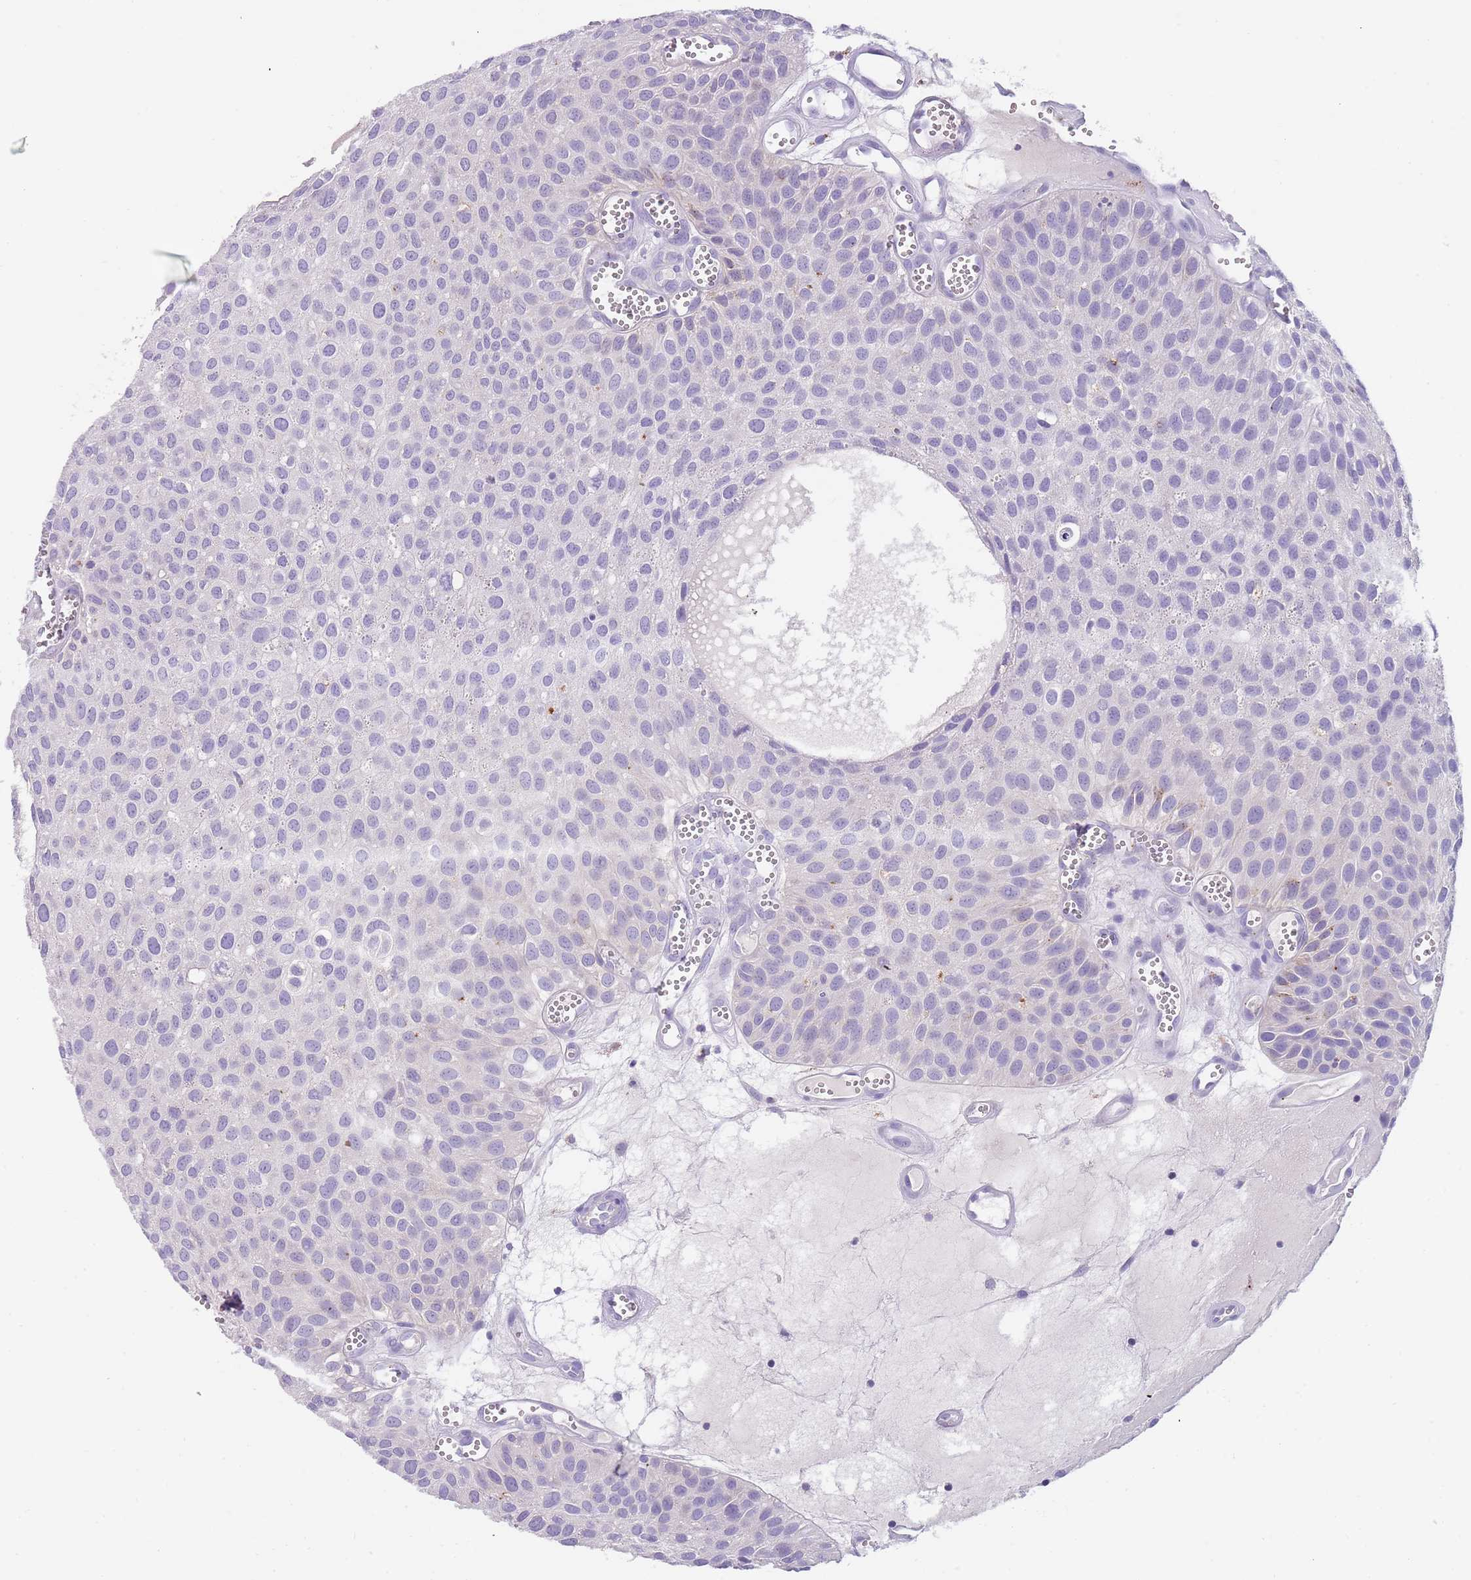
{"staining": {"intensity": "negative", "quantity": "none", "location": "none"}, "tissue": "urothelial cancer", "cell_type": "Tumor cells", "image_type": "cancer", "snomed": [{"axis": "morphology", "description": "Urothelial carcinoma, Low grade"}, {"axis": "topography", "description": "Urinary bladder"}], "caption": "Urothelial cancer was stained to show a protein in brown. There is no significant expression in tumor cells.", "gene": "LRRN3", "patient": {"sex": "male", "age": 88}}